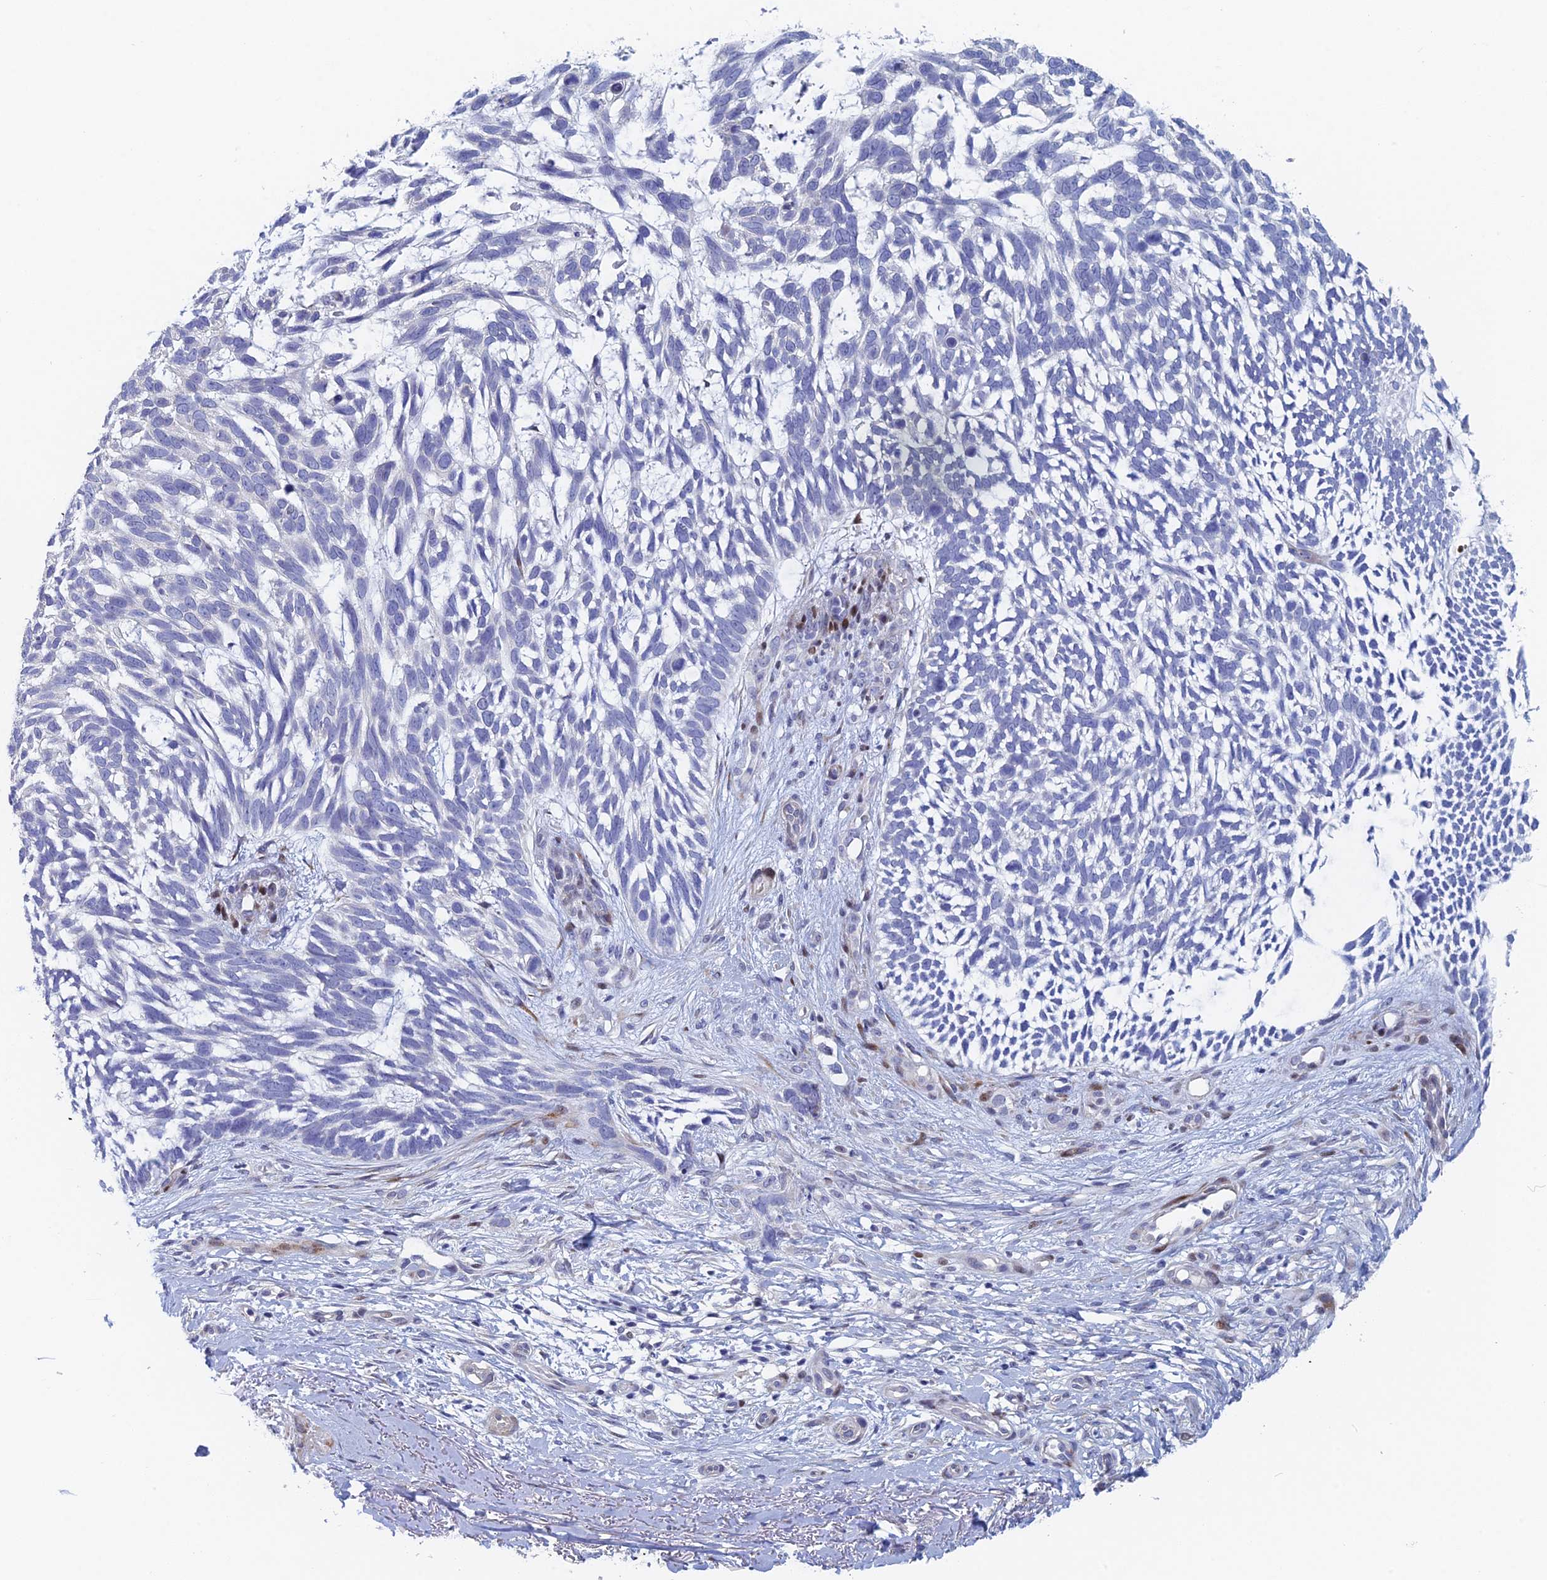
{"staining": {"intensity": "negative", "quantity": "none", "location": "none"}, "tissue": "skin cancer", "cell_type": "Tumor cells", "image_type": "cancer", "snomed": [{"axis": "morphology", "description": "Basal cell carcinoma"}, {"axis": "topography", "description": "Skin"}], "caption": "Tumor cells are negative for brown protein staining in skin cancer (basal cell carcinoma). (Immunohistochemistry, brightfield microscopy, high magnification).", "gene": "DRGX", "patient": {"sex": "male", "age": 88}}